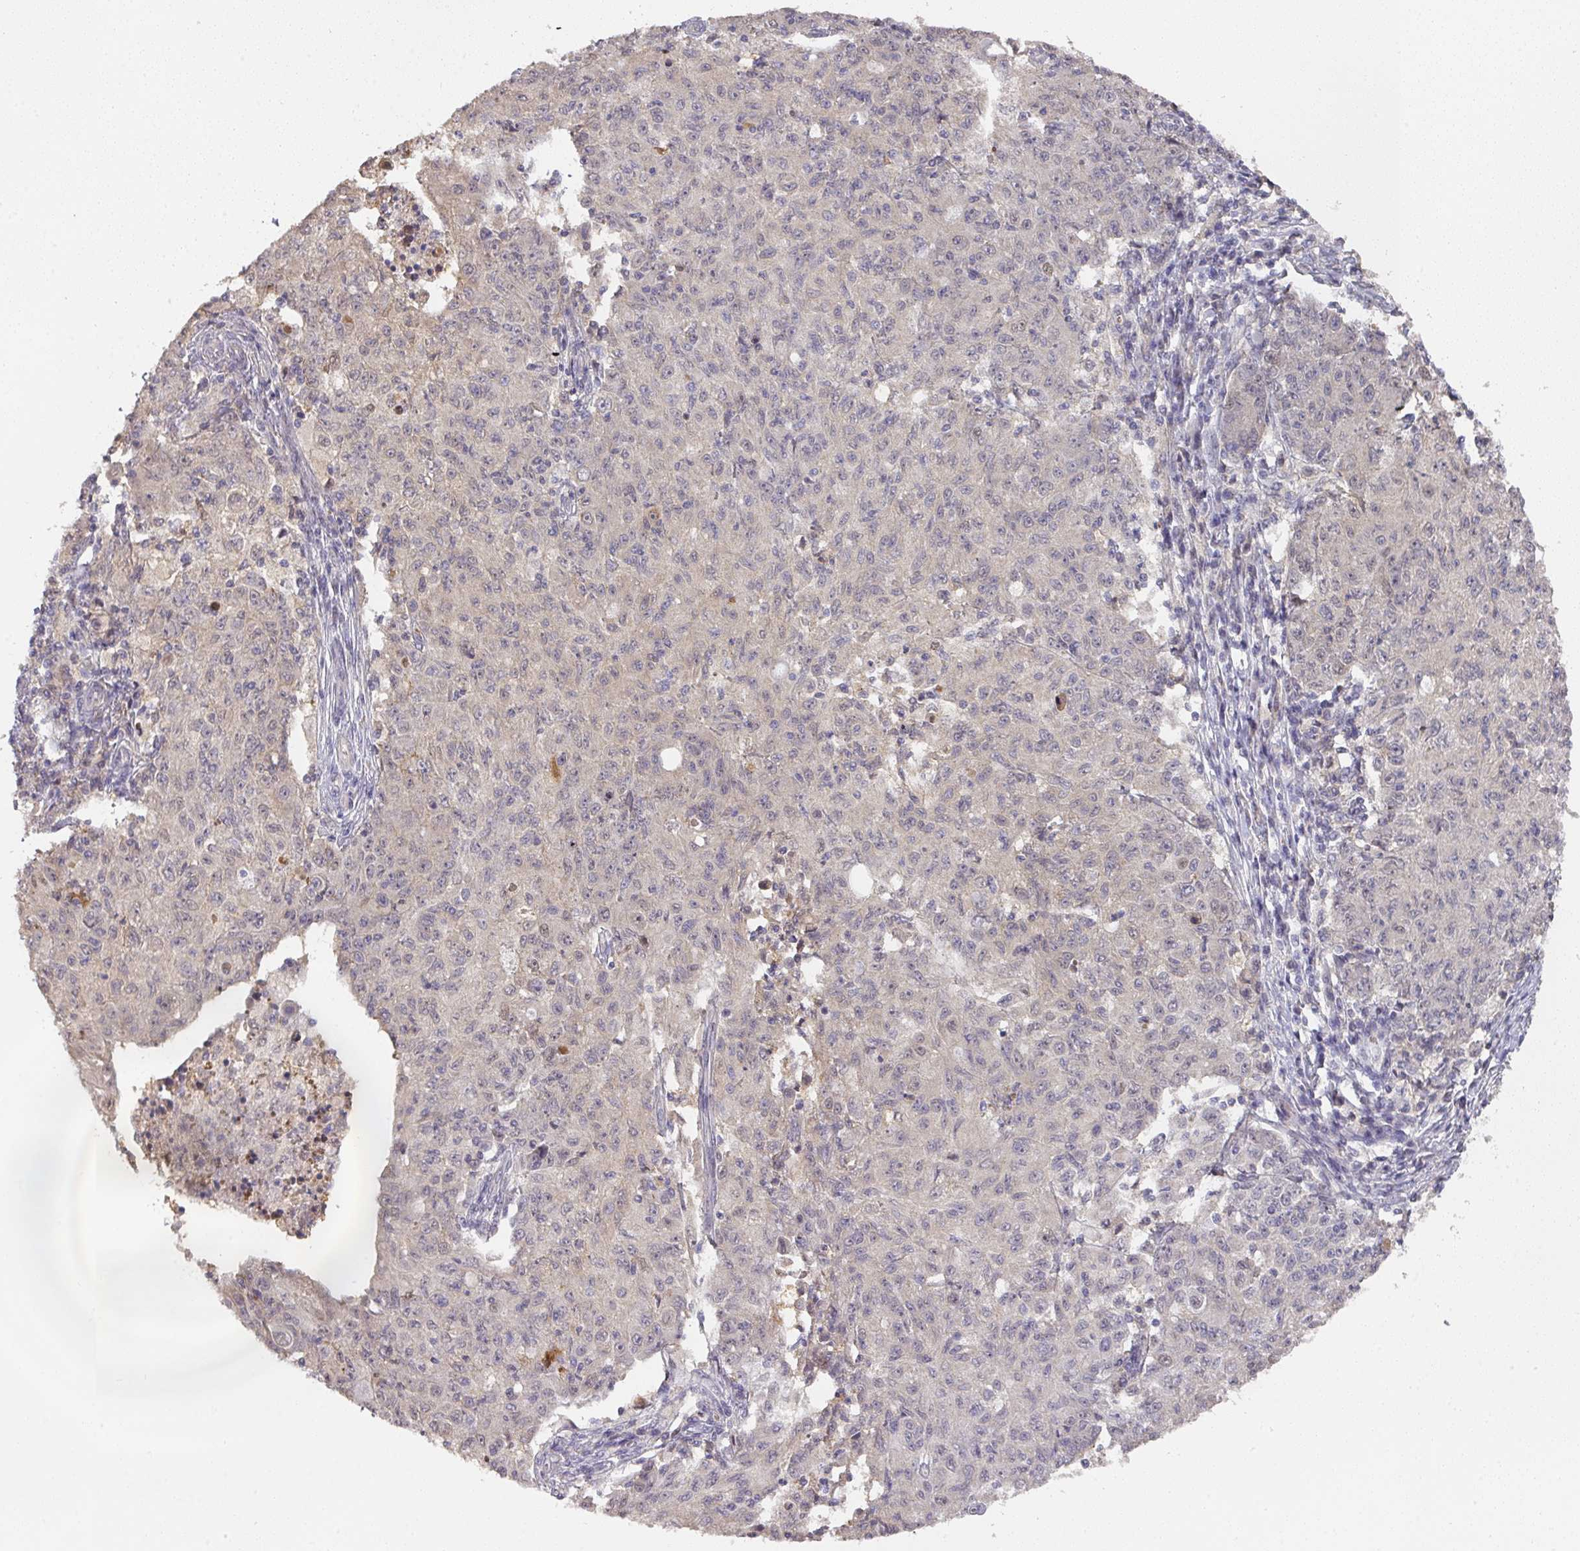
{"staining": {"intensity": "negative", "quantity": "none", "location": "none"}, "tissue": "ovarian cancer", "cell_type": "Tumor cells", "image_type": "cancer", "snomed": [{"axis": "morphology", "description": "Carcinoma, endometroid"}, {"axis": "topography", "description": "Ovary"}], "caption": "High power microscopy histopathology image of an immunohistochemistry (IHC) micrograph of ovarian cancer, revealing no significant positivity in tumor cells.", "gene": "FOXN4", "patient": {"sex": "female", "age": 42}}